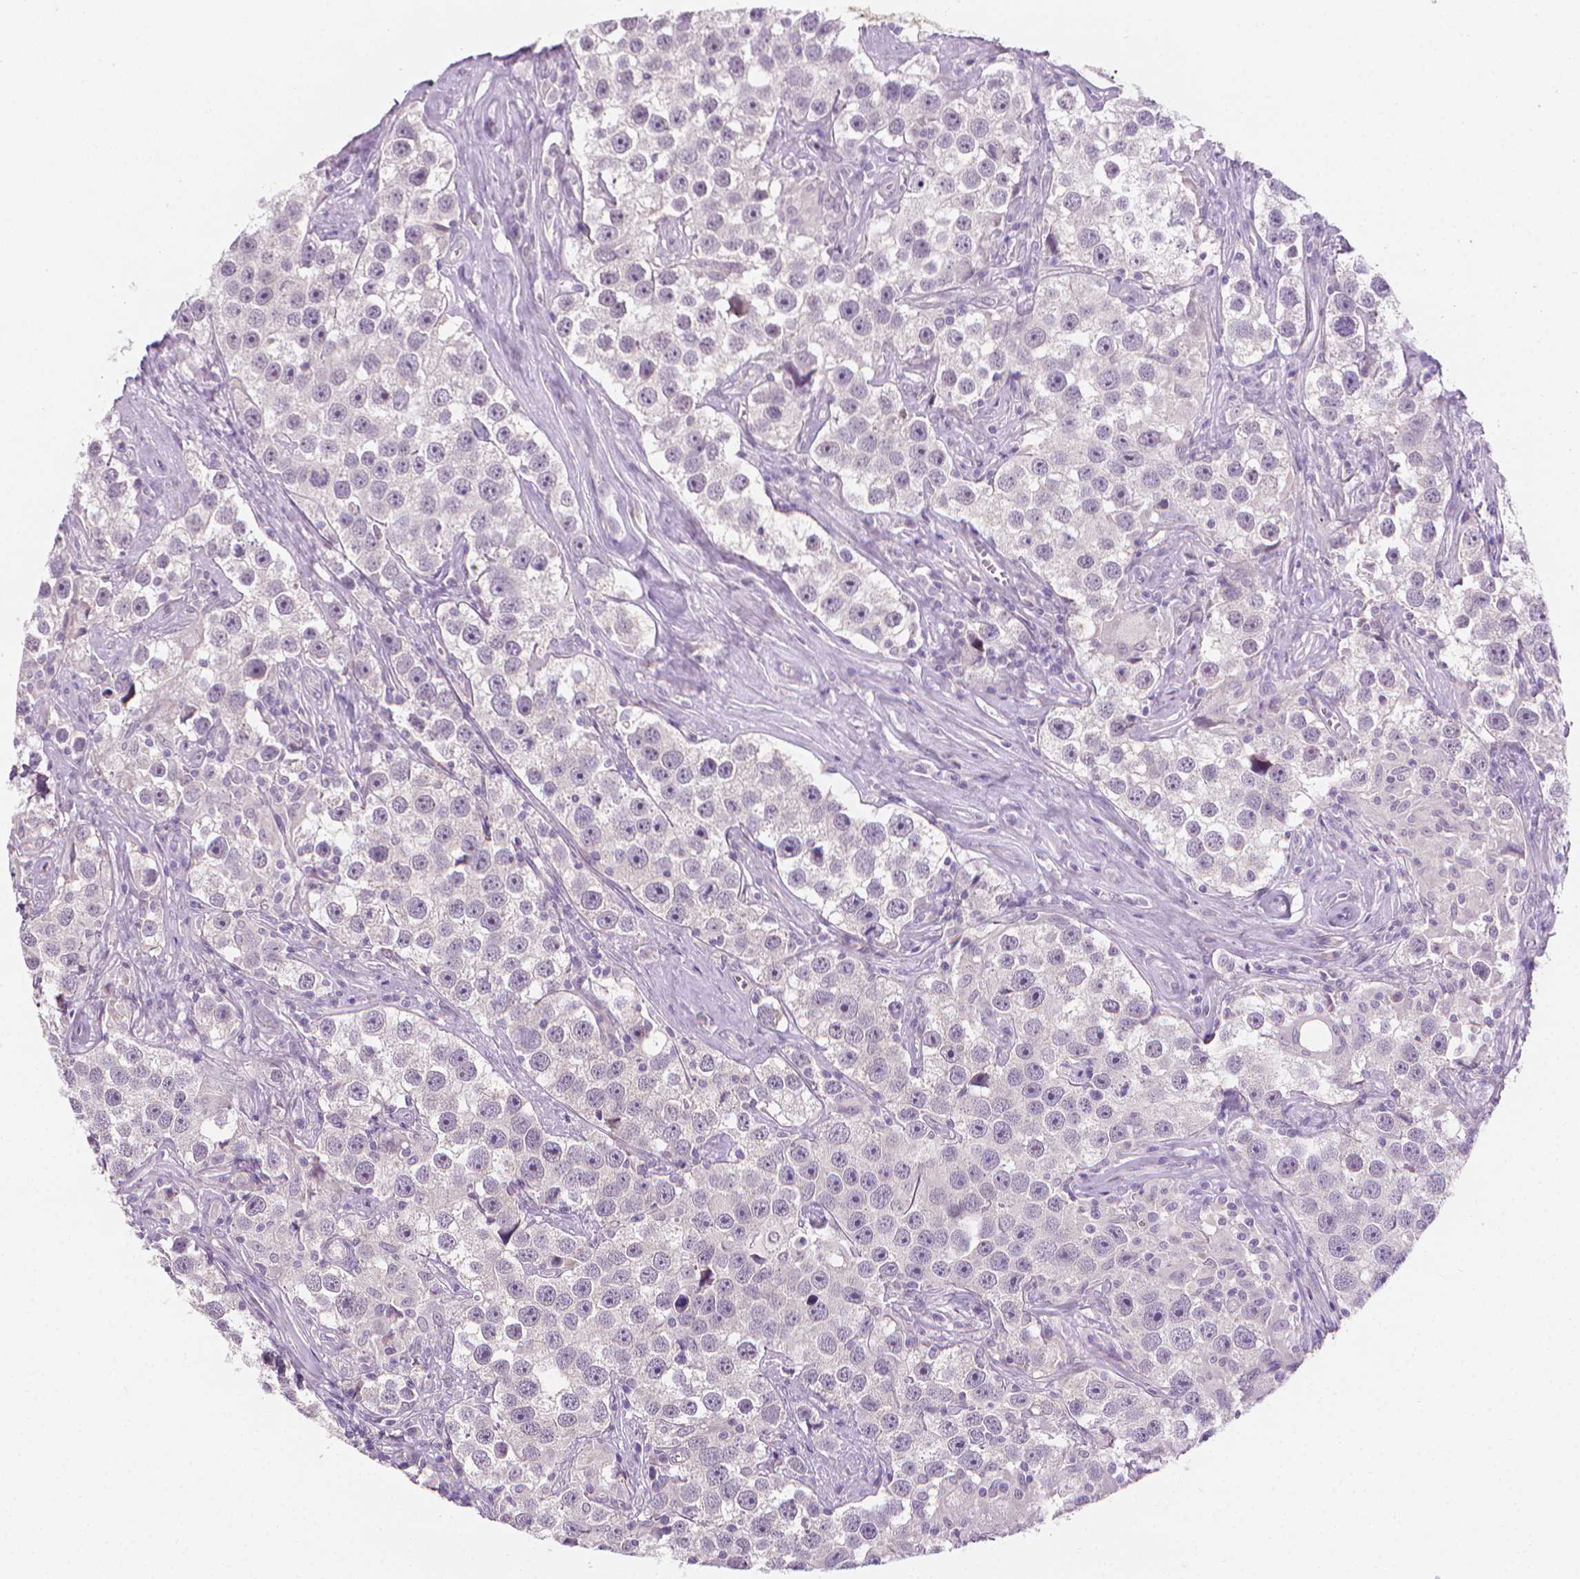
{"staining": {"intensity": "negative", "quantity": "none", "location": "none"}, "tissue": "testis cancer", "cell_type": "Tumor cells", "image_type": "cancer", "snomed": [{"axis": "morphology", "description": "Seminoma, NOS"}, {"axis": "topography", "description": "Testis"}], "caption": "DAB (3,3'-diaminobenzidine) immunohistochemical staining of human testis cancer (seminoma) exhibits no significant expression in tumor cells.", "gene": "FASN", "patient": {"sex": "male", "age": 49}}